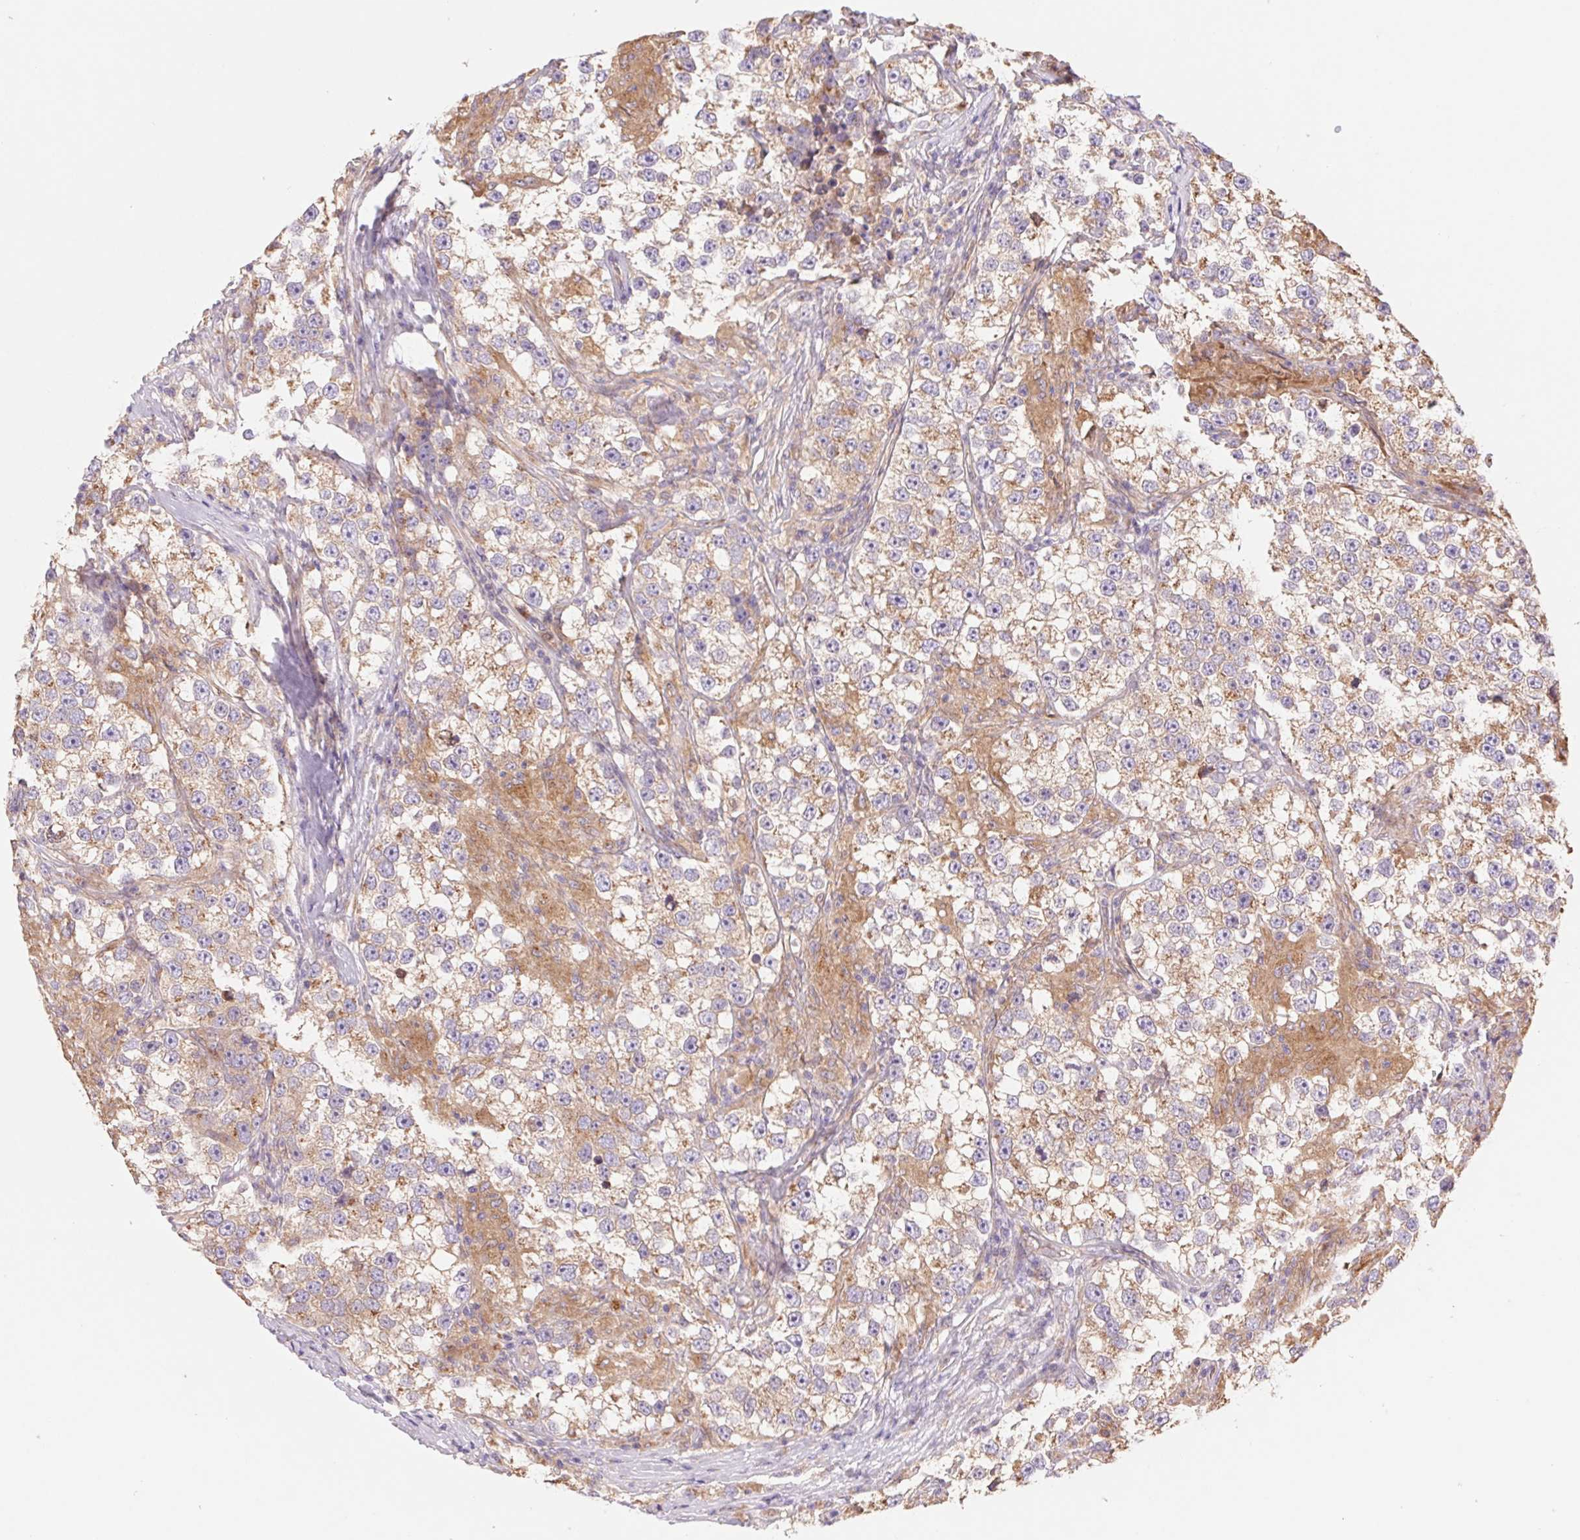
{"staining": {"intensity": "weak", "quantity": ">75%", "location": "cytoplasmic/membranous"}, "tissue": "testis cancer", "cell_type": "Tumor cells", "image_type": "cancer", "snomed": [{"axis": "morphology", "description": "Seminoma, NOS"}, {"axis": "topography", "description": "Testis"}], "caption": "Human testis seminoma stained with a protein marker demonstrates weak staining in tumor cells.", "gene": "RAB1A", "patient": {"sex": "male", "age": 46}}